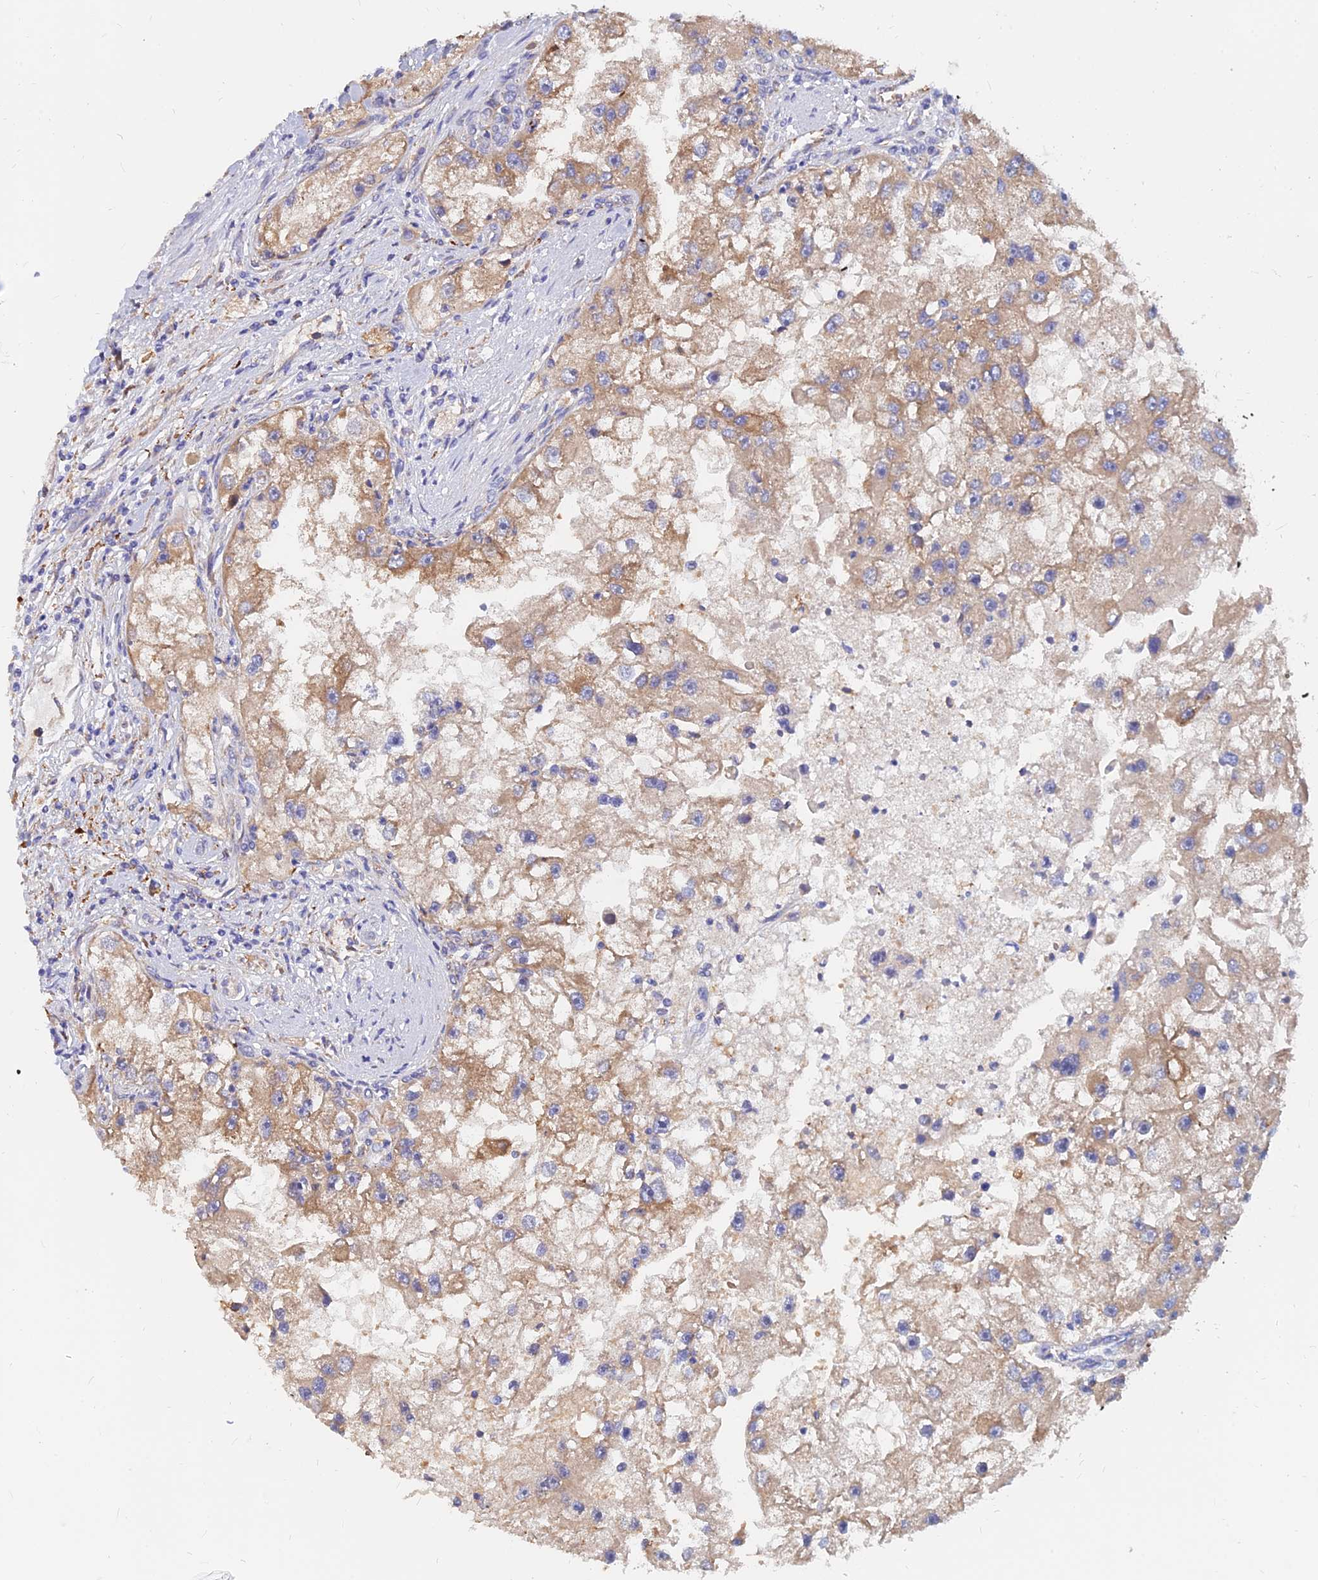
{"staining": {"intensity": "moderate", "quantity": ">75%", "location": "cytoplasmic/membranous"}, "tissue": "renal cancer", "cell_type": "Tumor cells", "image_type": "cancer", "snomed": [{"axis": "morphology", "description": "Adenocarcinoma, NOS"}, {"axis": "topography", "description": "Kidney"}], "caption": "Immunohistochemical staining of human renal adenocarcinoma demonstrates medium levels of moderate cytoplasmic/membranous protein expression in approximately >75% of tumor cells. The protein of interest is stained brown, and the nuclei are stained in blue (DAB (3,3'-diaminobenzidine) IHC with brightfield microscopy, high magnification).", "gene": "CDK18", "patient": {"sex": "male", "age": 63}}